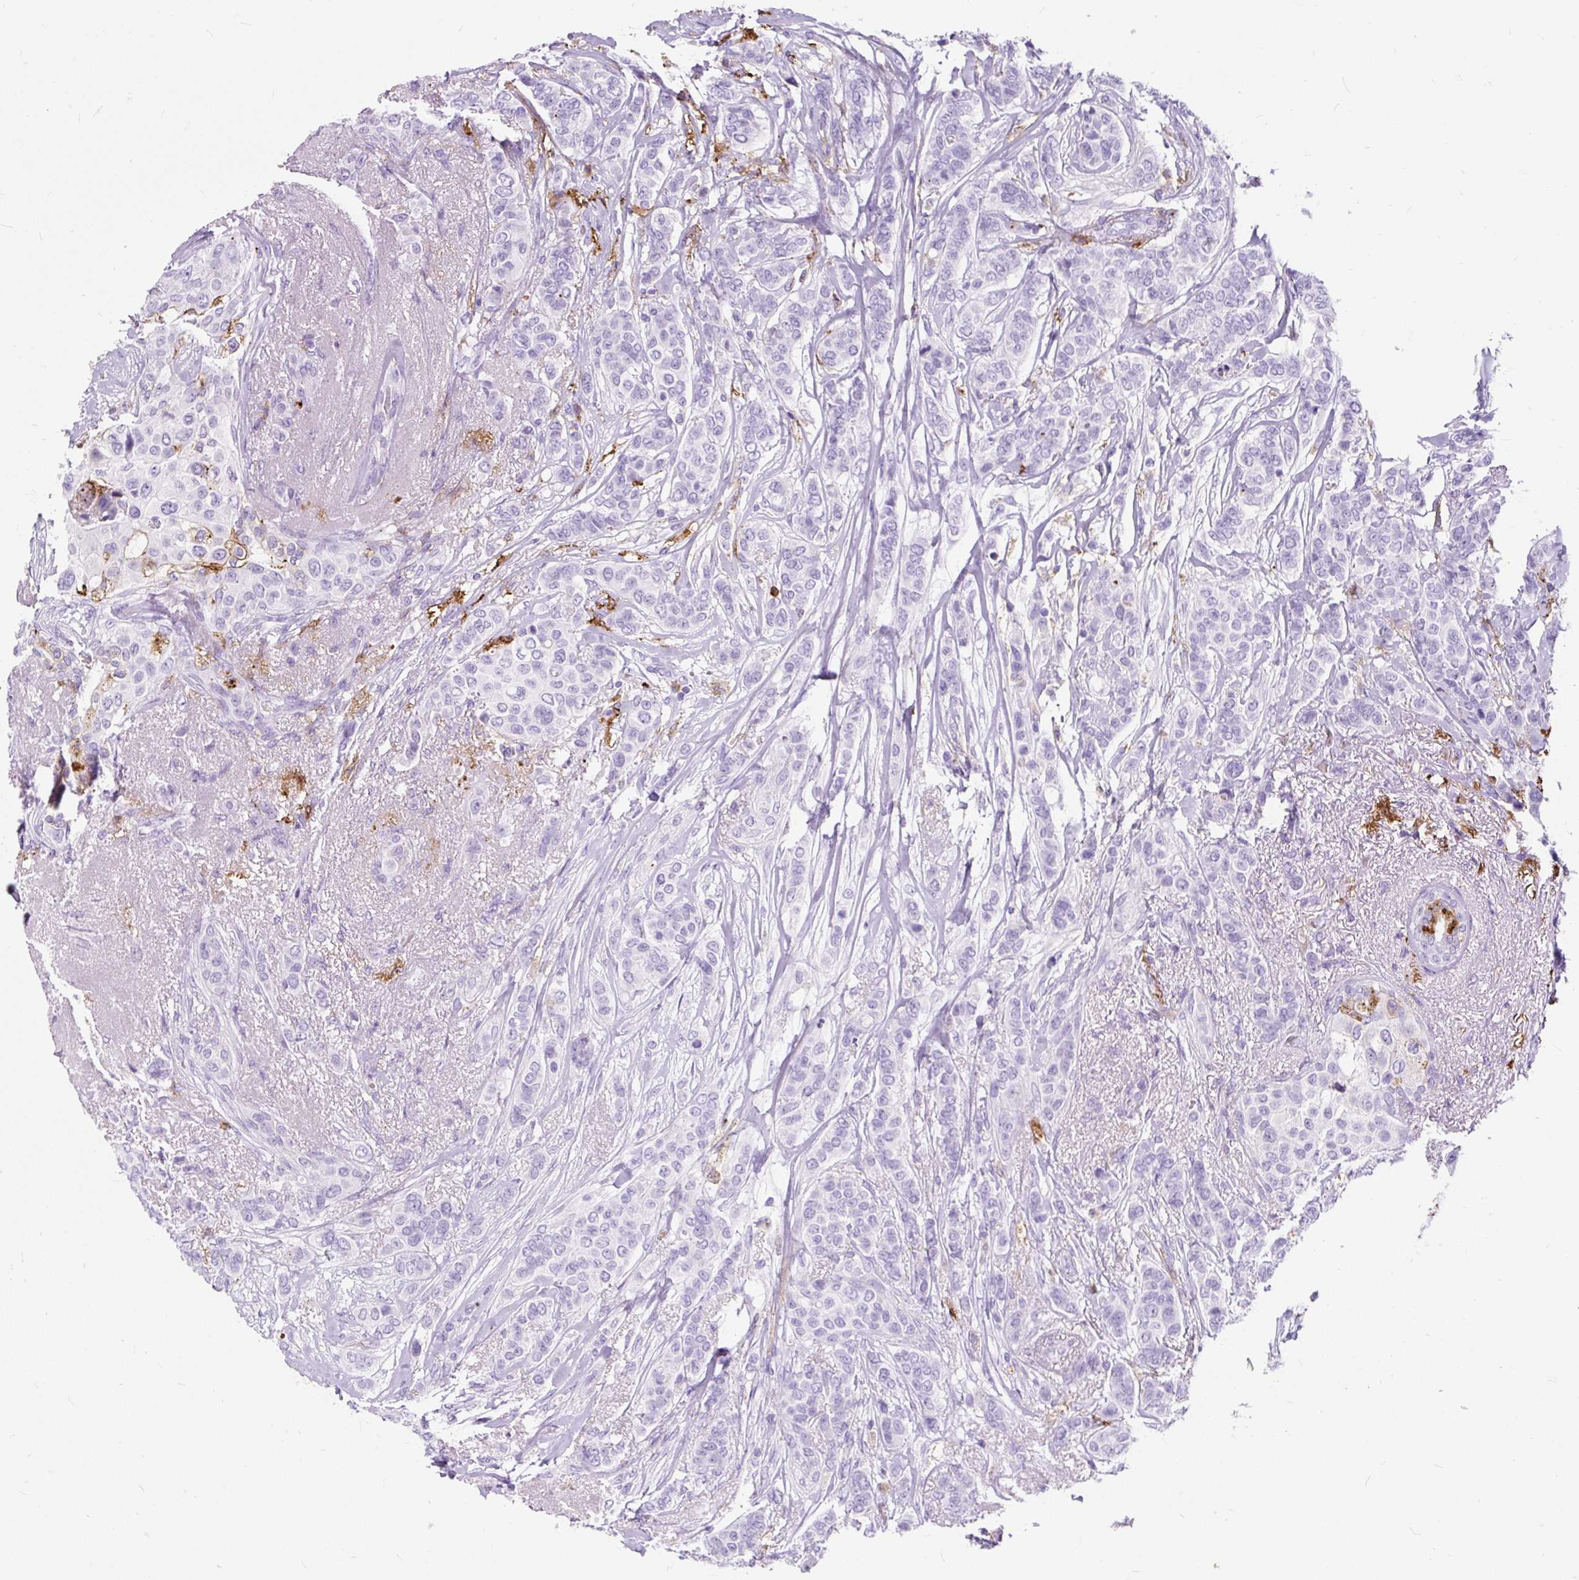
{"staining": {"intensity": "negative", "quantity": "none", "location": "none"}, "tissue": "breast cancer", "cell_type": "Tumor cells", "image_type": "cancer", "snomed": [{"axis": "morphology", "description": "Lobular carcinoma"}, {"axis": "topography", "description": "Breast"}], "caption": "Immunohistochemical staining of breast lobular carcinoma demonstrates no significant staining in tumor cells. (Immunohistochemistry, brightfield microscopy, high magnification).", "gene": "HLA-DRA", "patient": {"sex": "female", "age": 51}}